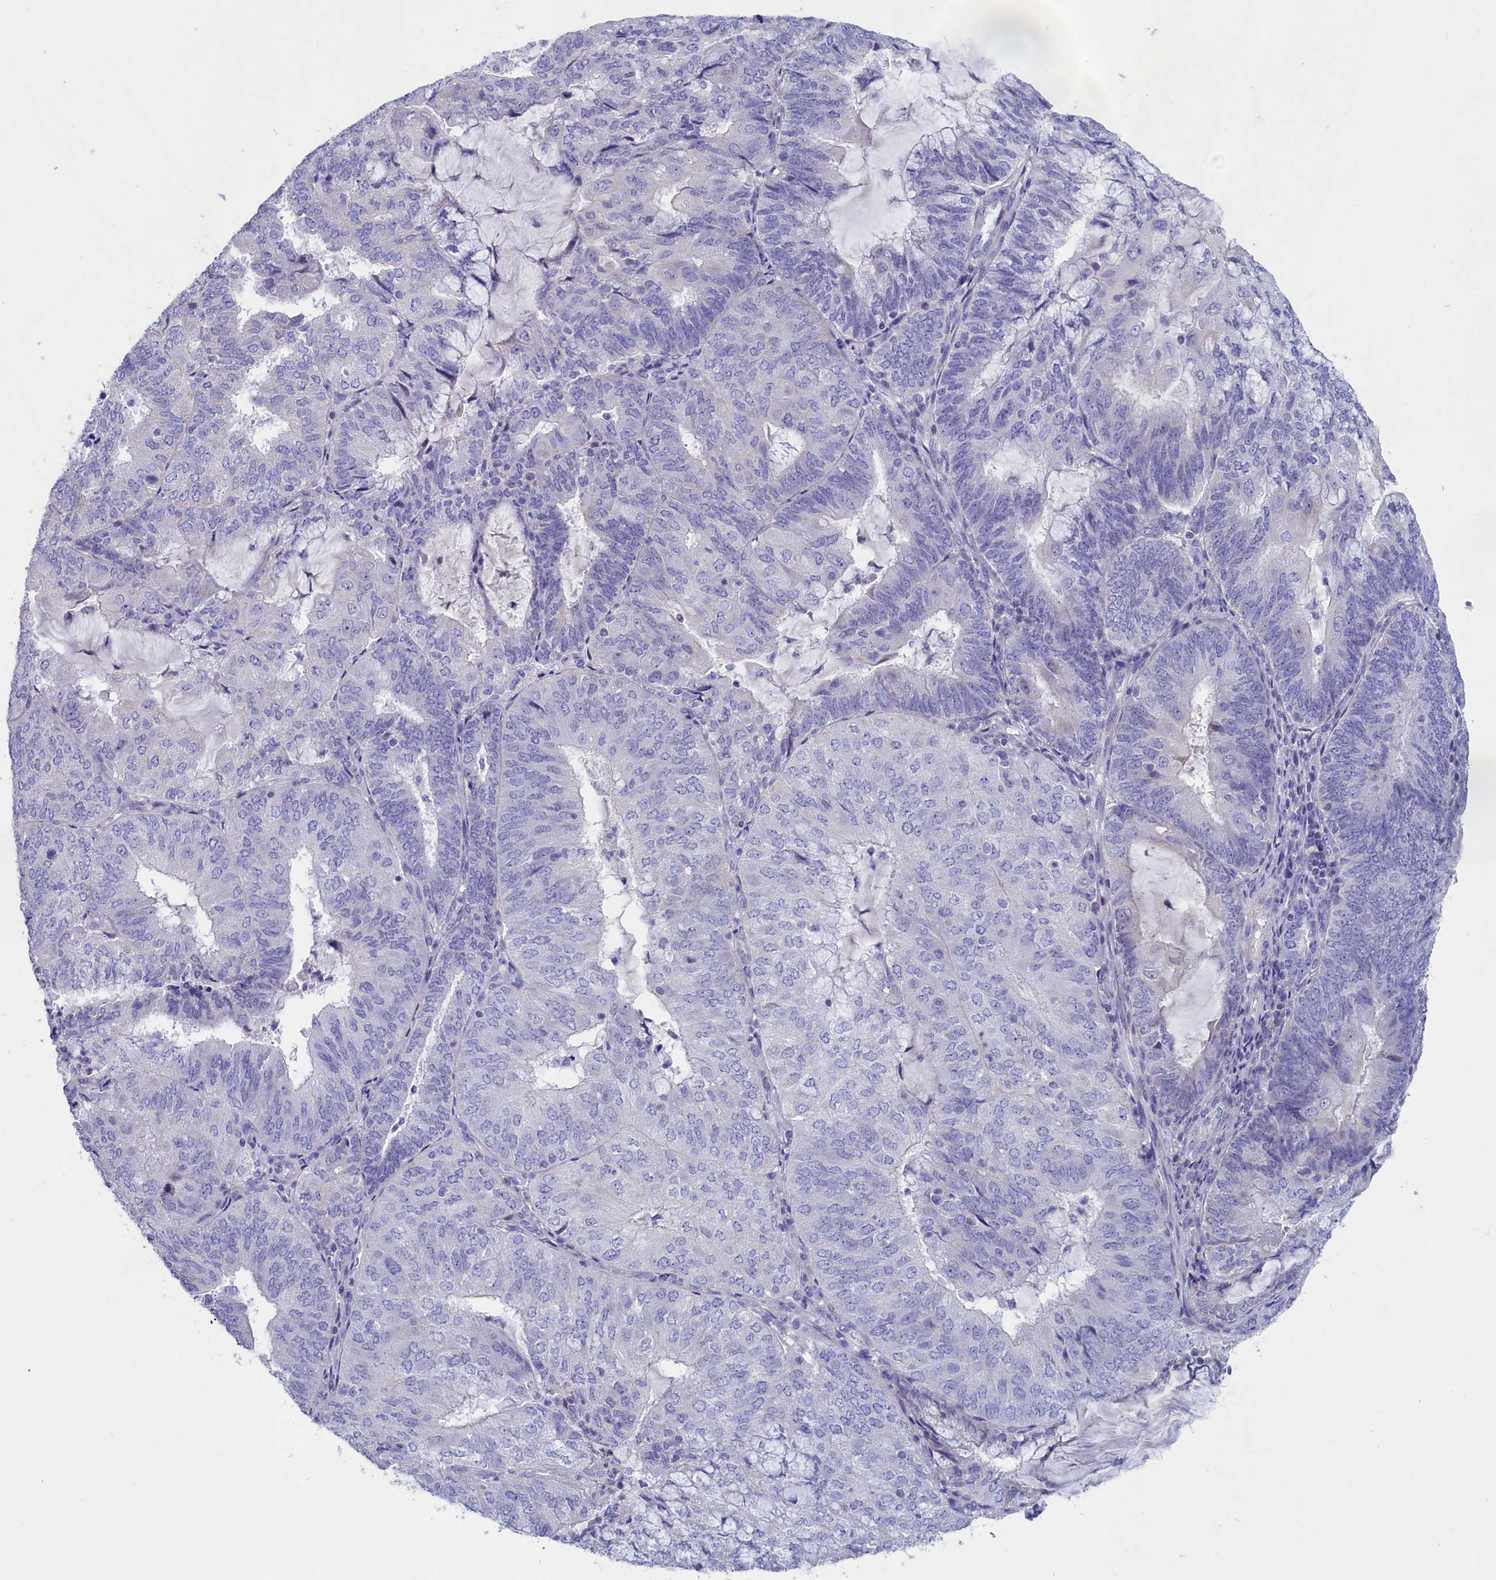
{"staining": {"intensity": "negative", "quantity": "none", "location": "none"}, "tissue": "endometrial cancer", "cell_type": "Tumor cells", "image_type": "cancer", "snomed": [{"axis": "morphology", "description": "Adenocarcinoma, NOS"}, {"axis": "topography", "description": "Endometrium"}], "caption": "Endometrial adenocarcinoma was stained to show a protein in brown. There is no significant positivity in tumor cells. The staining is performed using DAB (3,3'-diaminobenzidine) brown chromogen with nuclei counter-stained in using hematoxylin.", "gene": "PRDM12", "patient": {"sex": "female", "age": 81}}